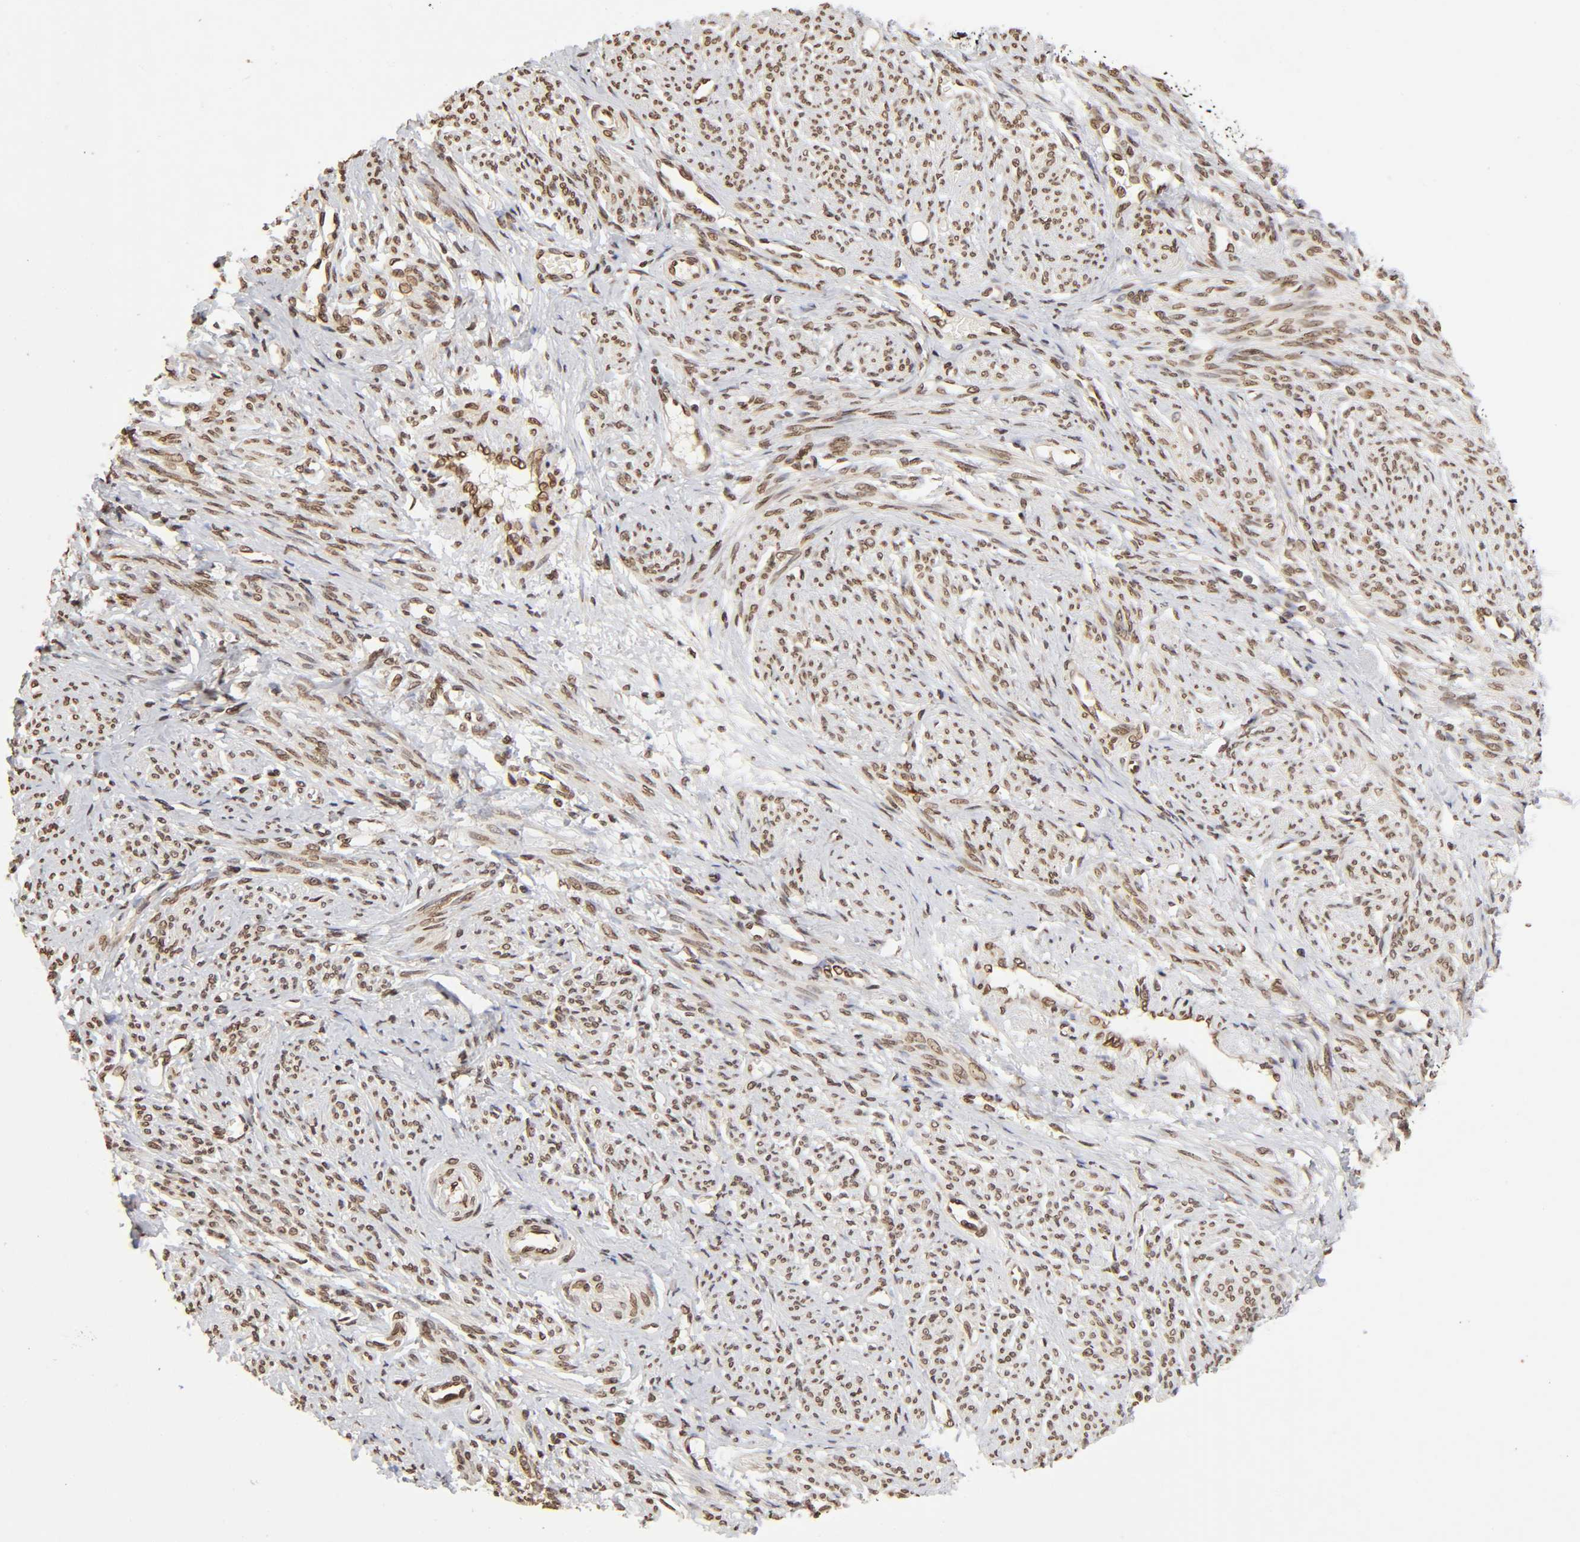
{"staining": {"intensity": "moderate", "quantity": ">75%", "location": "nuclear"}, "tissue": "smooth muscle", "cell_type": "Smooth muscle cells", "image_type": "normal", "snomed": [{"axis": "morphology", "description": "Normal tissue, NOS"}, {"axis": "topography", "description": "Smooth muscle"}], "caption": "This photomicrograph exhibits unremarkable smooth muscle stained with immunohistochemistry (IHC) to label a protein in brown. The nuclear of smooth muscle cells show moderate positivity for the protein. Nuclei are counter-stained blue.", "gene": "MLLT6", "patient": {"sex": "female", "age": 65}}